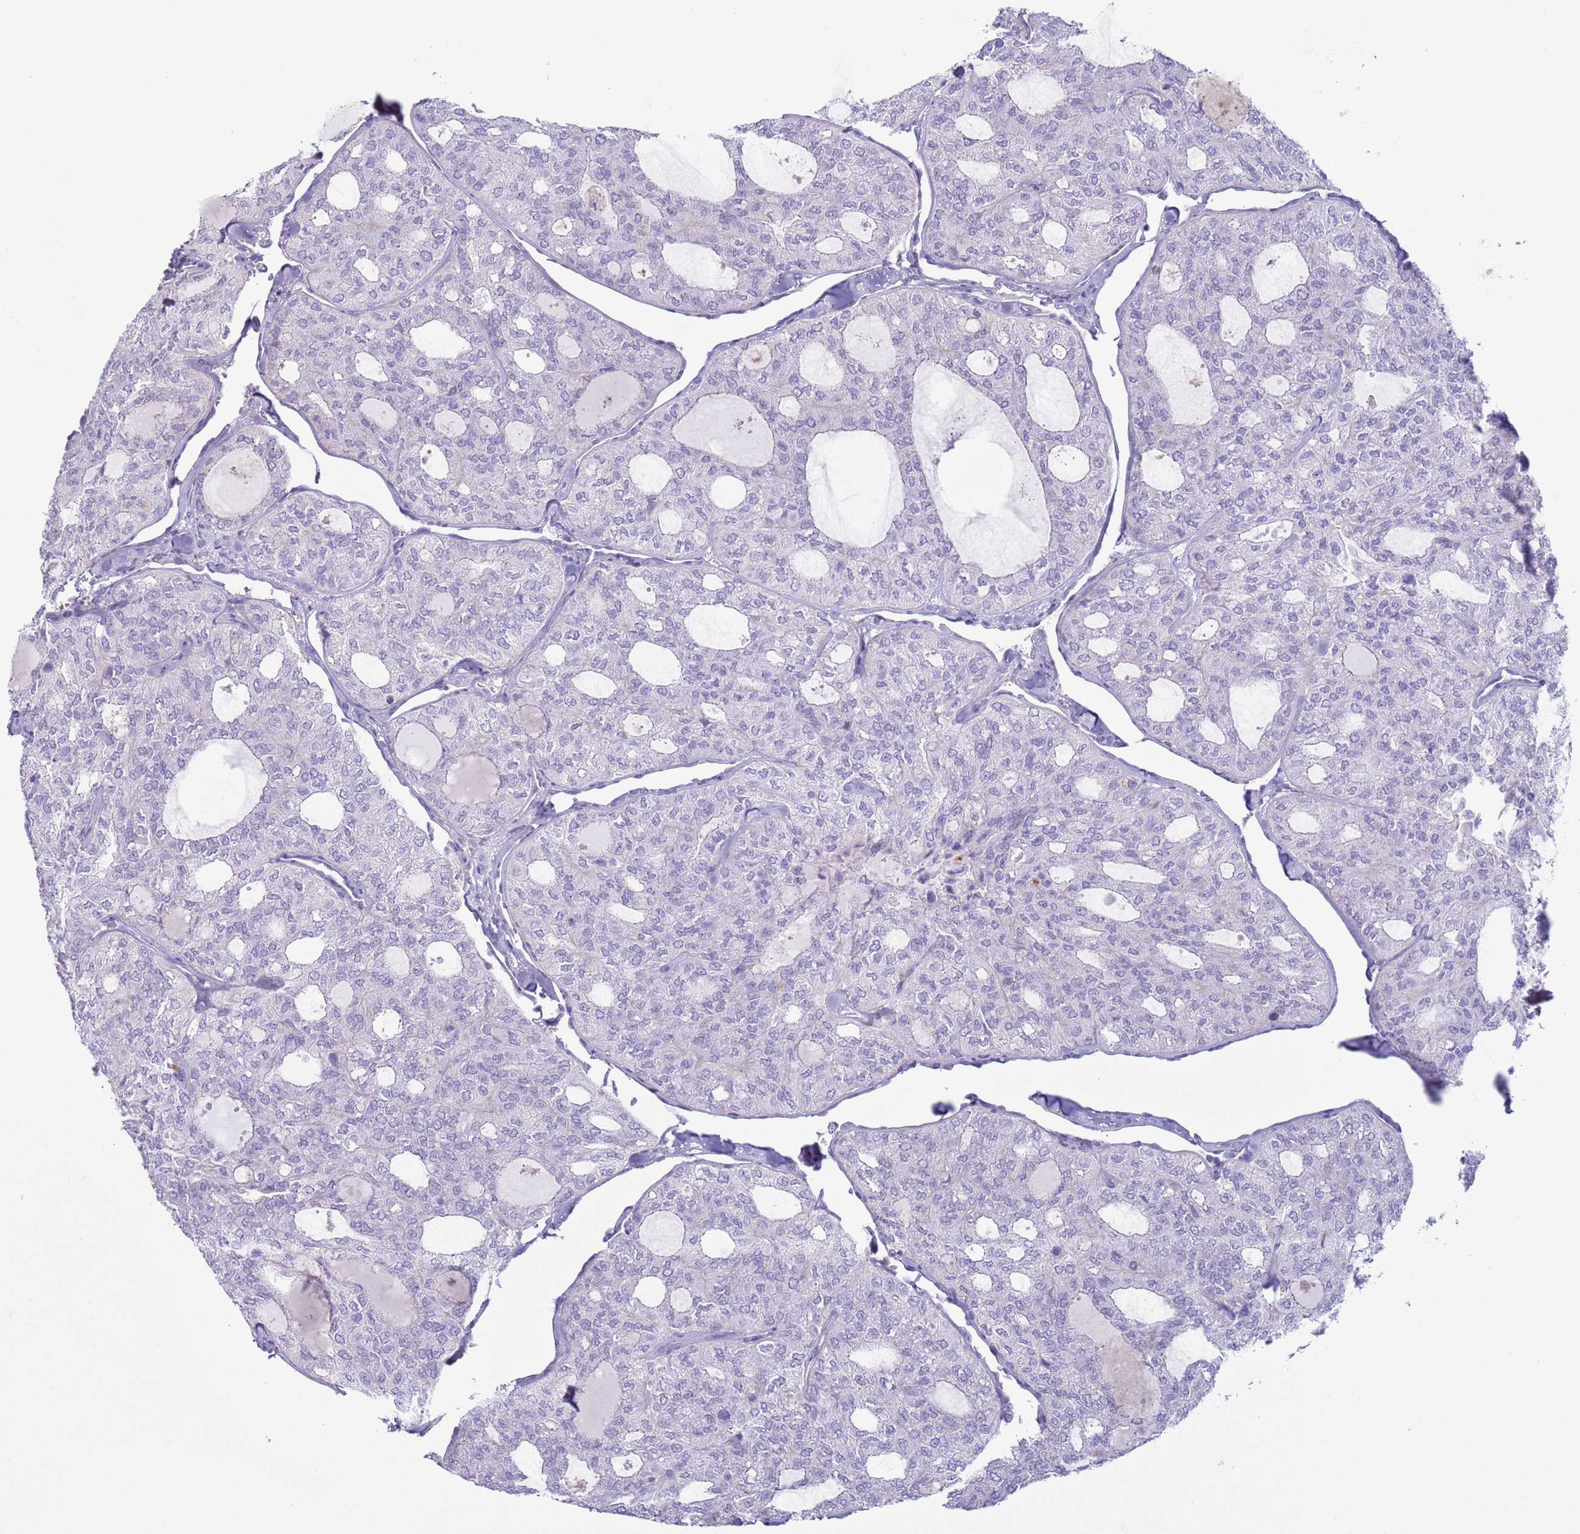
{"staining": {"intensity": "negative", "quantity": "none", "location": "none"}, "tissue": "thyroid cancer", "cell_type": "Tumor cells", "image_type": "cancer", "snomed": [{"axis": "morphology", "description": "Follicular adenoma carcinoma, NOS"}, {"axis": "topography", "description": "Thyroid gland"}], "caption": "Human thyroid cancer stained for a protein using IHC reveals no positivity in tumor cells.", "gene": "HEATR1", "patient": {"sex": "male", "age": 75}}